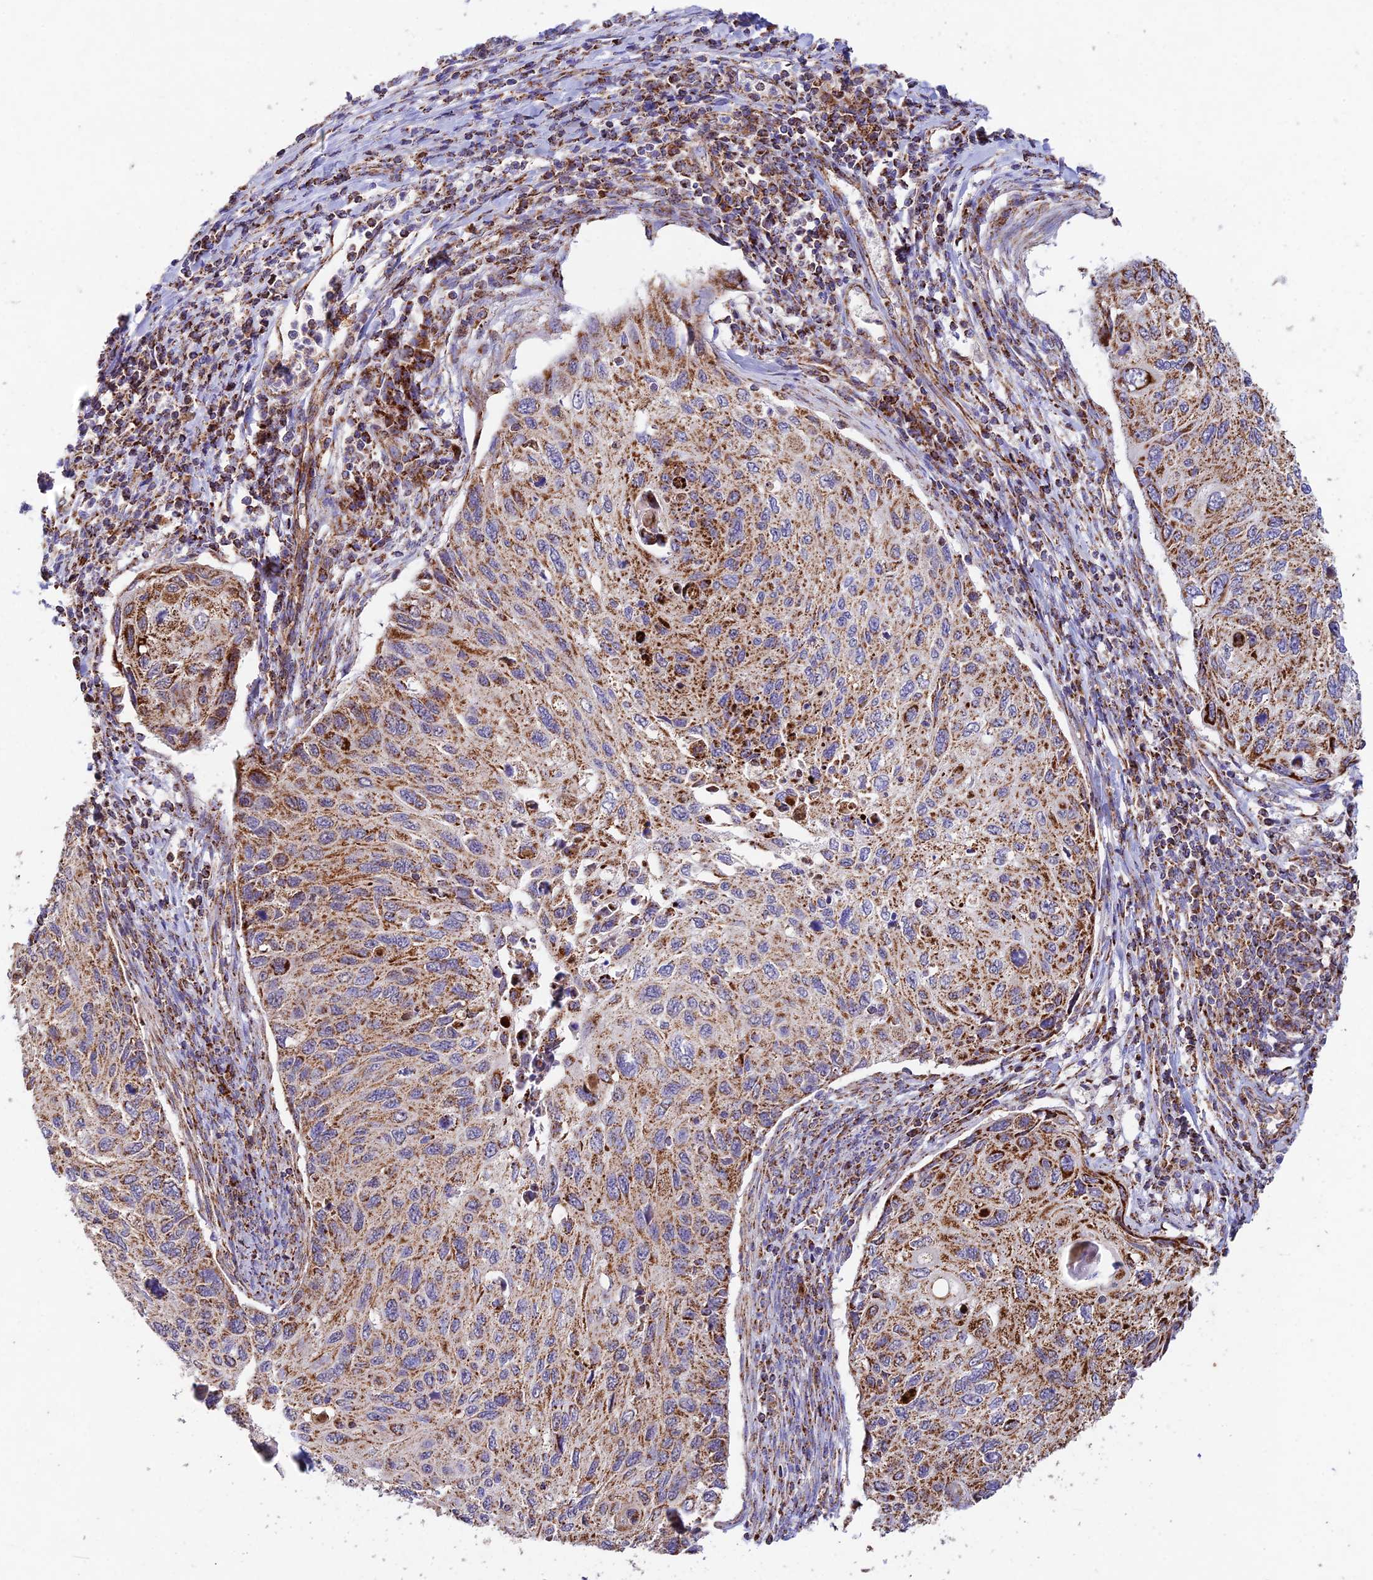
{"staining": {"intensity": "moderate", "quantity": ">75%", "location": "cytoplasmic/membranous"}, "tissue": "cervical cancer", "cell_type": "Tumor cells", "image_type": "cancer", "snomed": [{"axis": "morphology", "description": "Squamous cell carcinoma, NOS"}, {"axis": "topography", "description": "Cervix"}], "caption": "Cervical cancer (squamous cell carcinoma) stained with DAB (3,3'-diaminobenzidine) immunohistochemistry (IHC) demonstrates medium levels of moderate cytoplasmic/membranous positivity in approximately >75% of tumor cells.", "gene": "KHDC3L", "patient": {"sex": "female", "age": 70}}